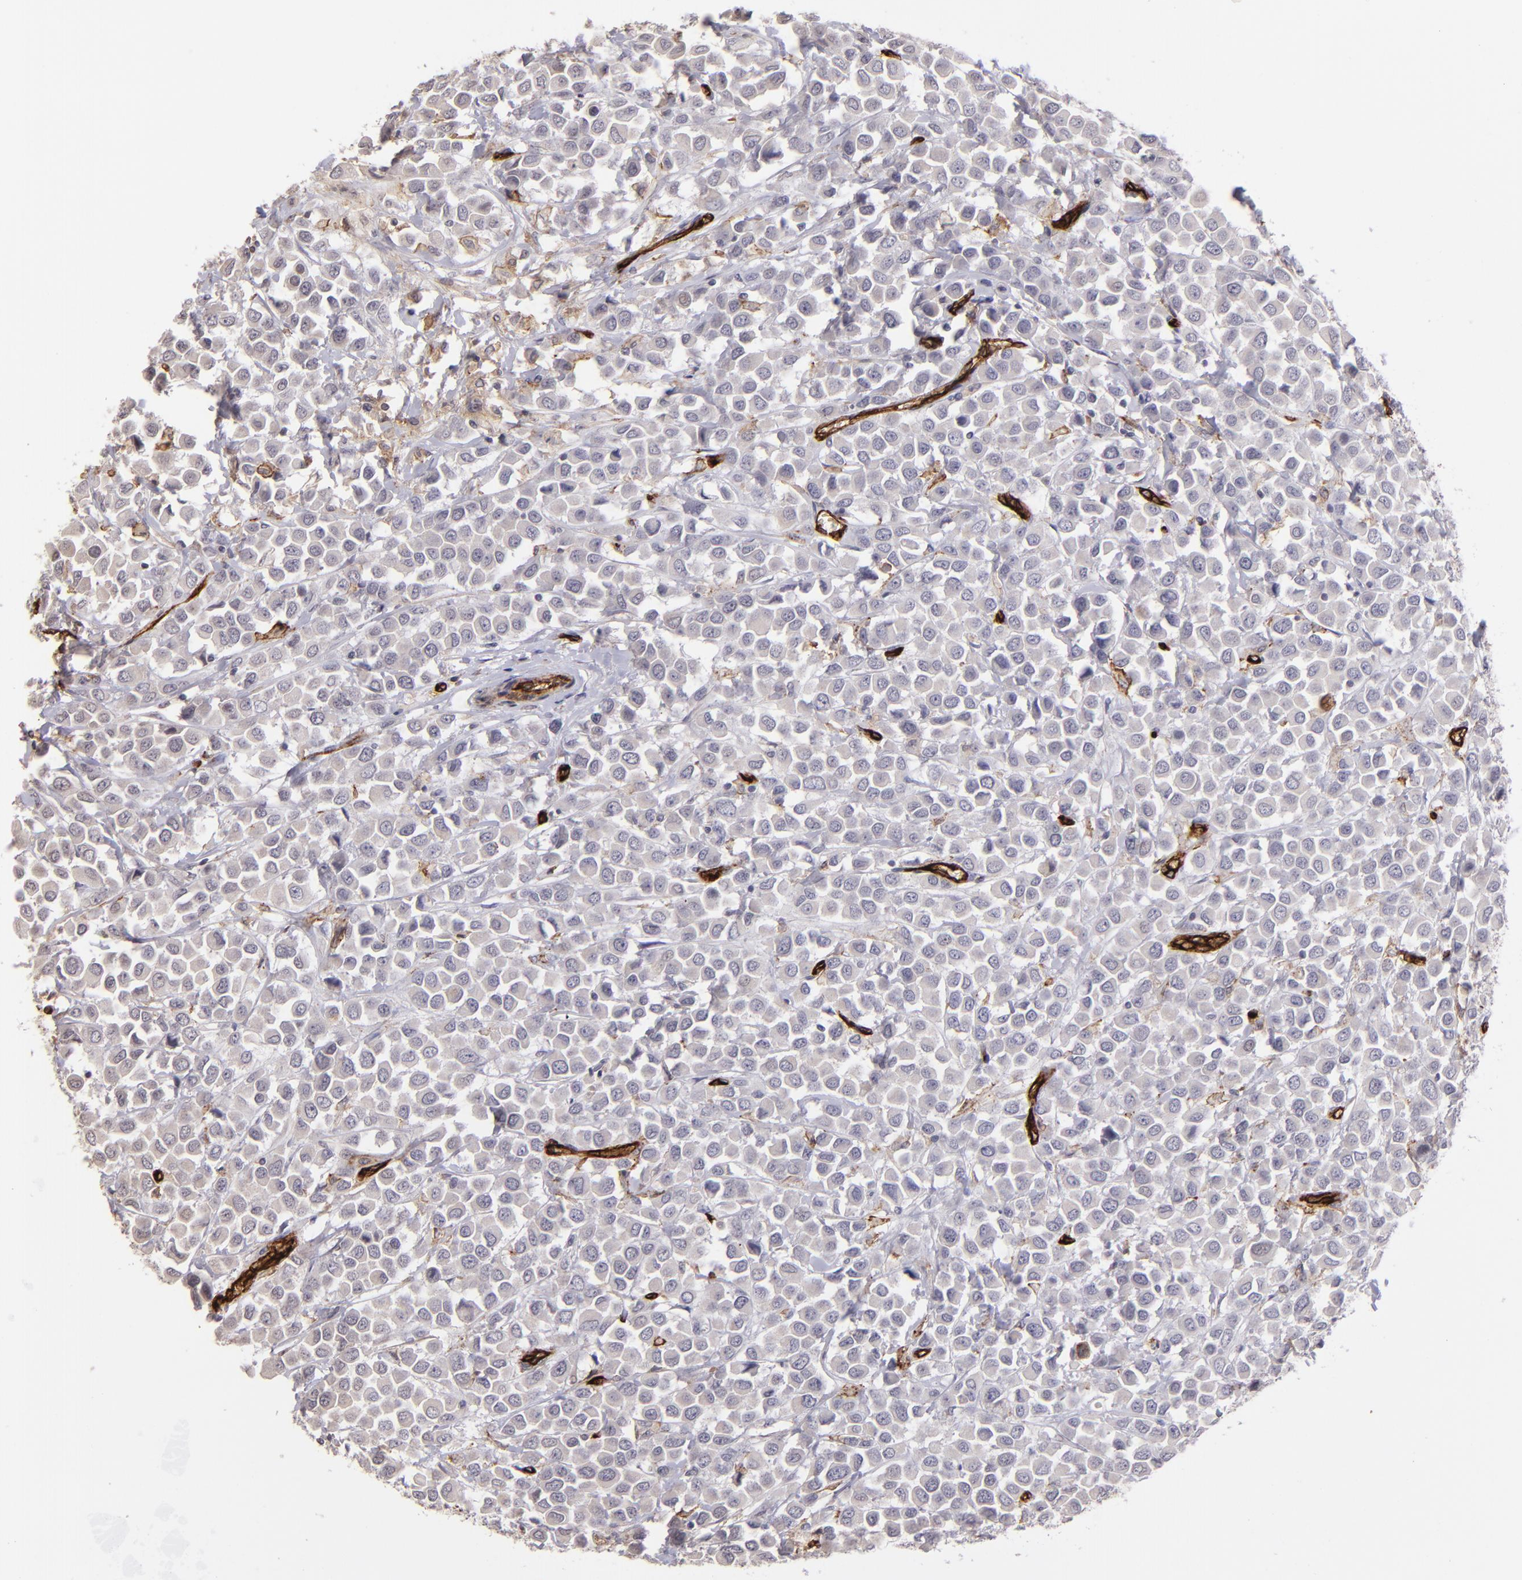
{"staining": {"intensity": "negative", "quantity": "none", "location": "none"}, "tissue": "breast cancer", "cell_type": "Tumor cells", "image_type": "cancer", "snomed": [{"axis": "morphology", "description": "Duct carcinoma"}, {"axis": "topography", "description": "Breast"}], "caption": "The image displays no staining of tumor cells in invasive ductal carcinoma (breast).", "gene": "DYSF", "patient": {"sex": "female", "age": 61}}